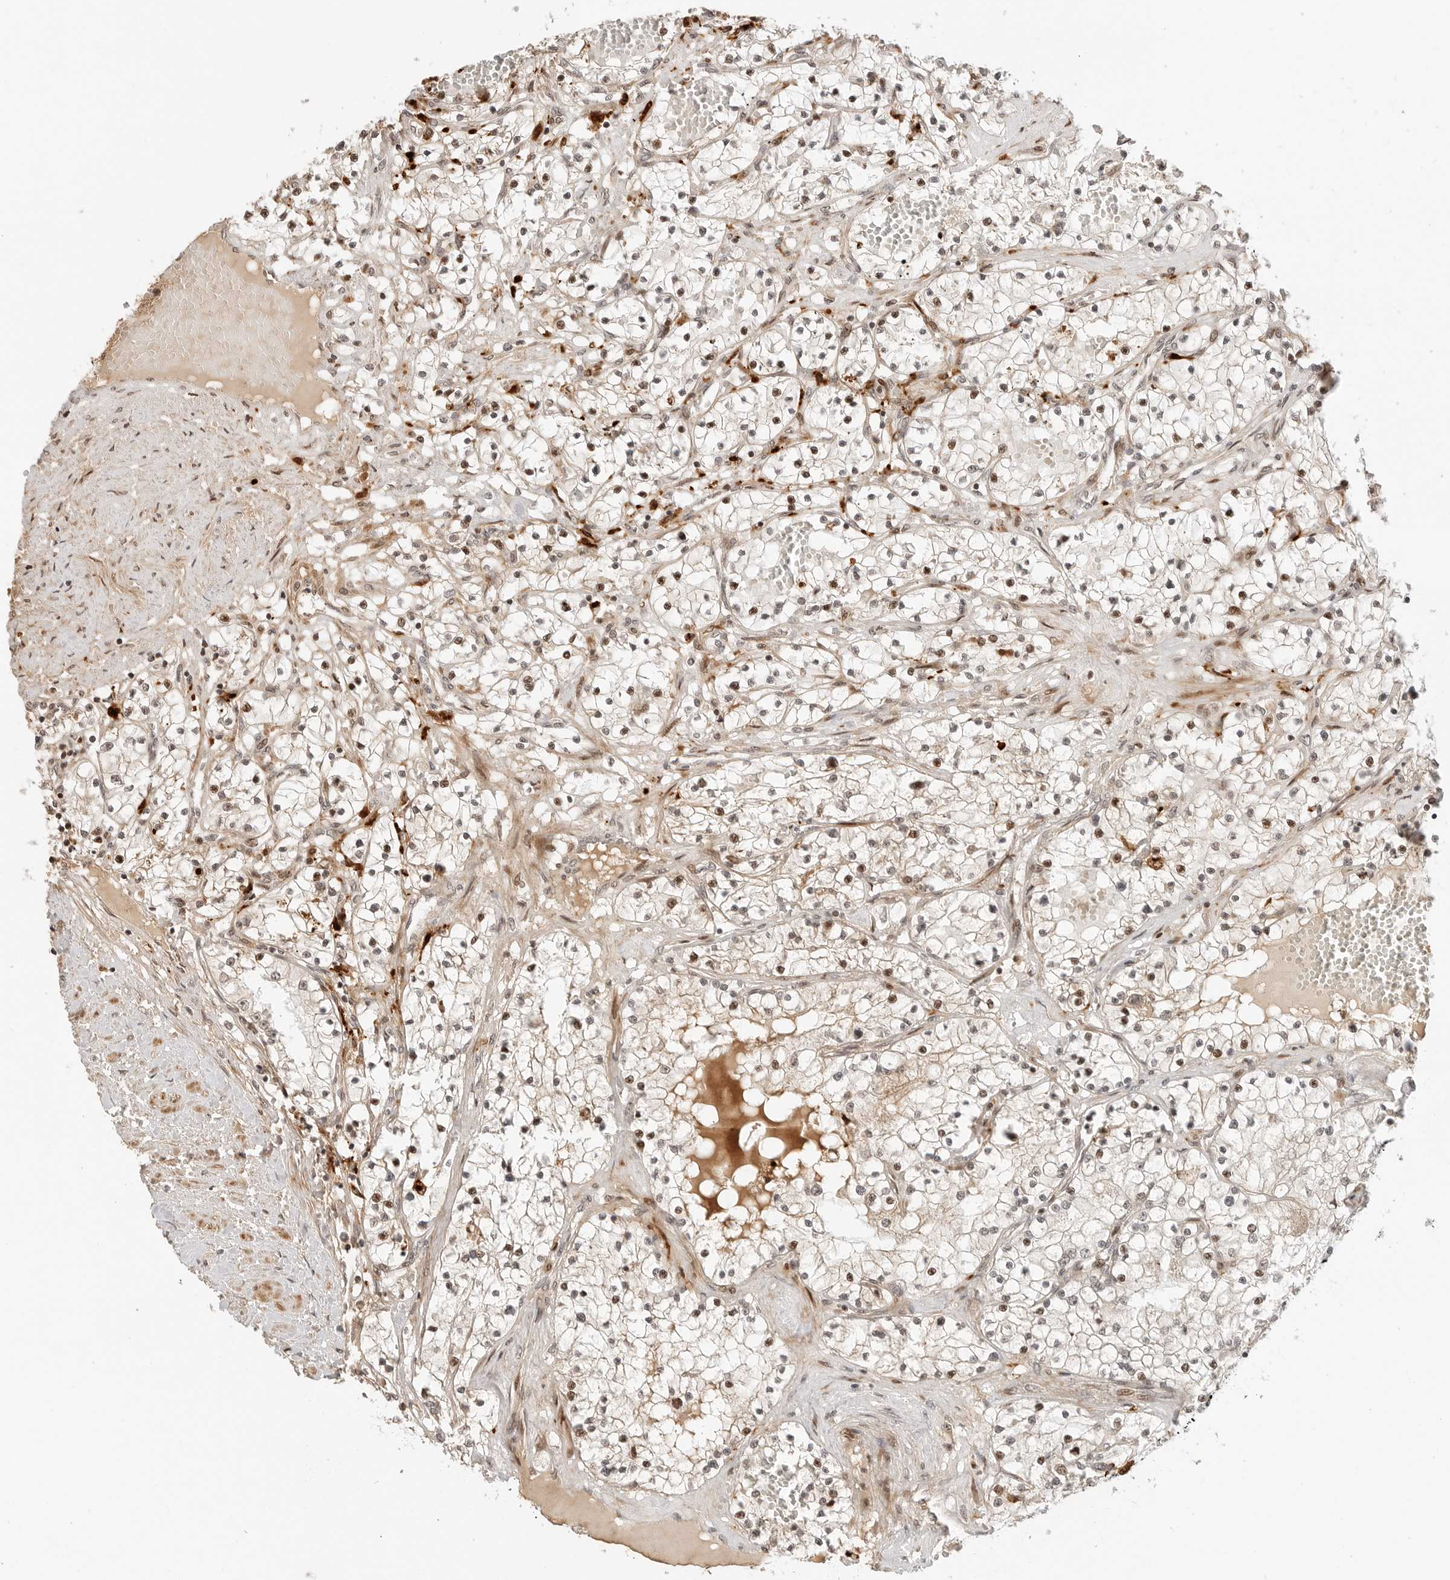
{"staining": {"intensity": "moderate", "quantity": "25%-75%", "location": "cytoplasmic/membranous,nuclear"}, "tissue": "renal cancer", "cell_type": "Tumor cells", "image_type": "cancer", "snomed": [{"axis": "morphology", "description": "Normal tissue, NOS"}, {"axis": "morphology", "description": "Adenocarcinoma, NOS"}, {"axis": "topography", "description": "Kidney"}], "caption": "Adenocarcinoma (renal) stained for a protein (brown) reveals moderate cytoplasmic/membranous and nuclear positive expression in approximately 25%-75% of tumor cells.", "gene": "GEM", "patient": {"sex": "male", "age": 68}}